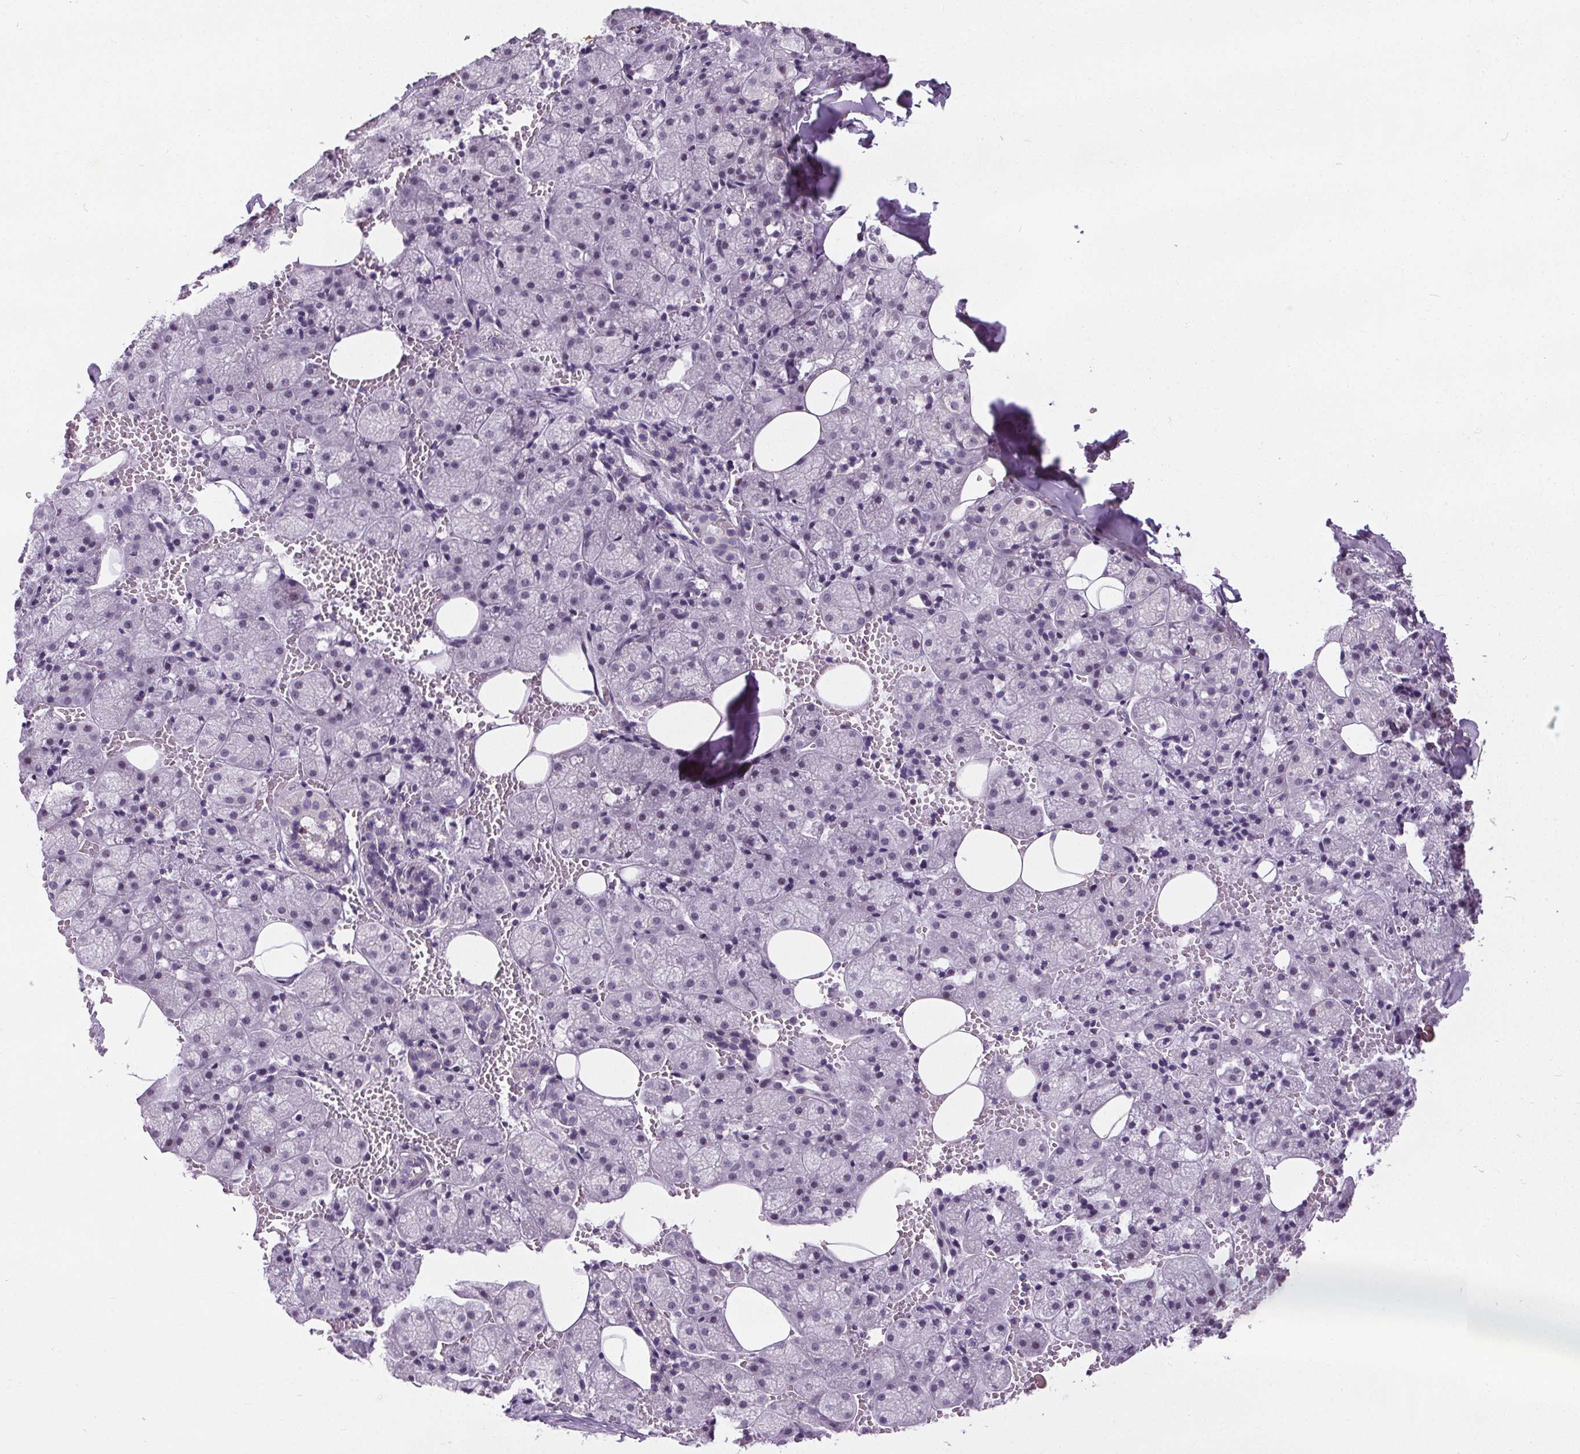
{"staining": {"intensity": "negative", "quantity": "none", "location": "none"}, "tissue": "salivary gland", "cell_type": "Glandular cells", "image_type": "normal", "snomed": [{"axis": "morphology", "description": "Normal tissue, NOS"}, {"axis": "topography", "description": "Salivary gland"}, {"axis": "topography", "description": "Peripheral nerve tissue"}], "caption": "The histopathology image exhibits no significant positivity in glandular cells of salivary gland. (DAB (3,3'-diaminobenzidine) immunohistochemistry (IHC) with hematoxylin counter stain).", "gene": "TMEM240", "patient": {"sex": "male", "age": 38}}